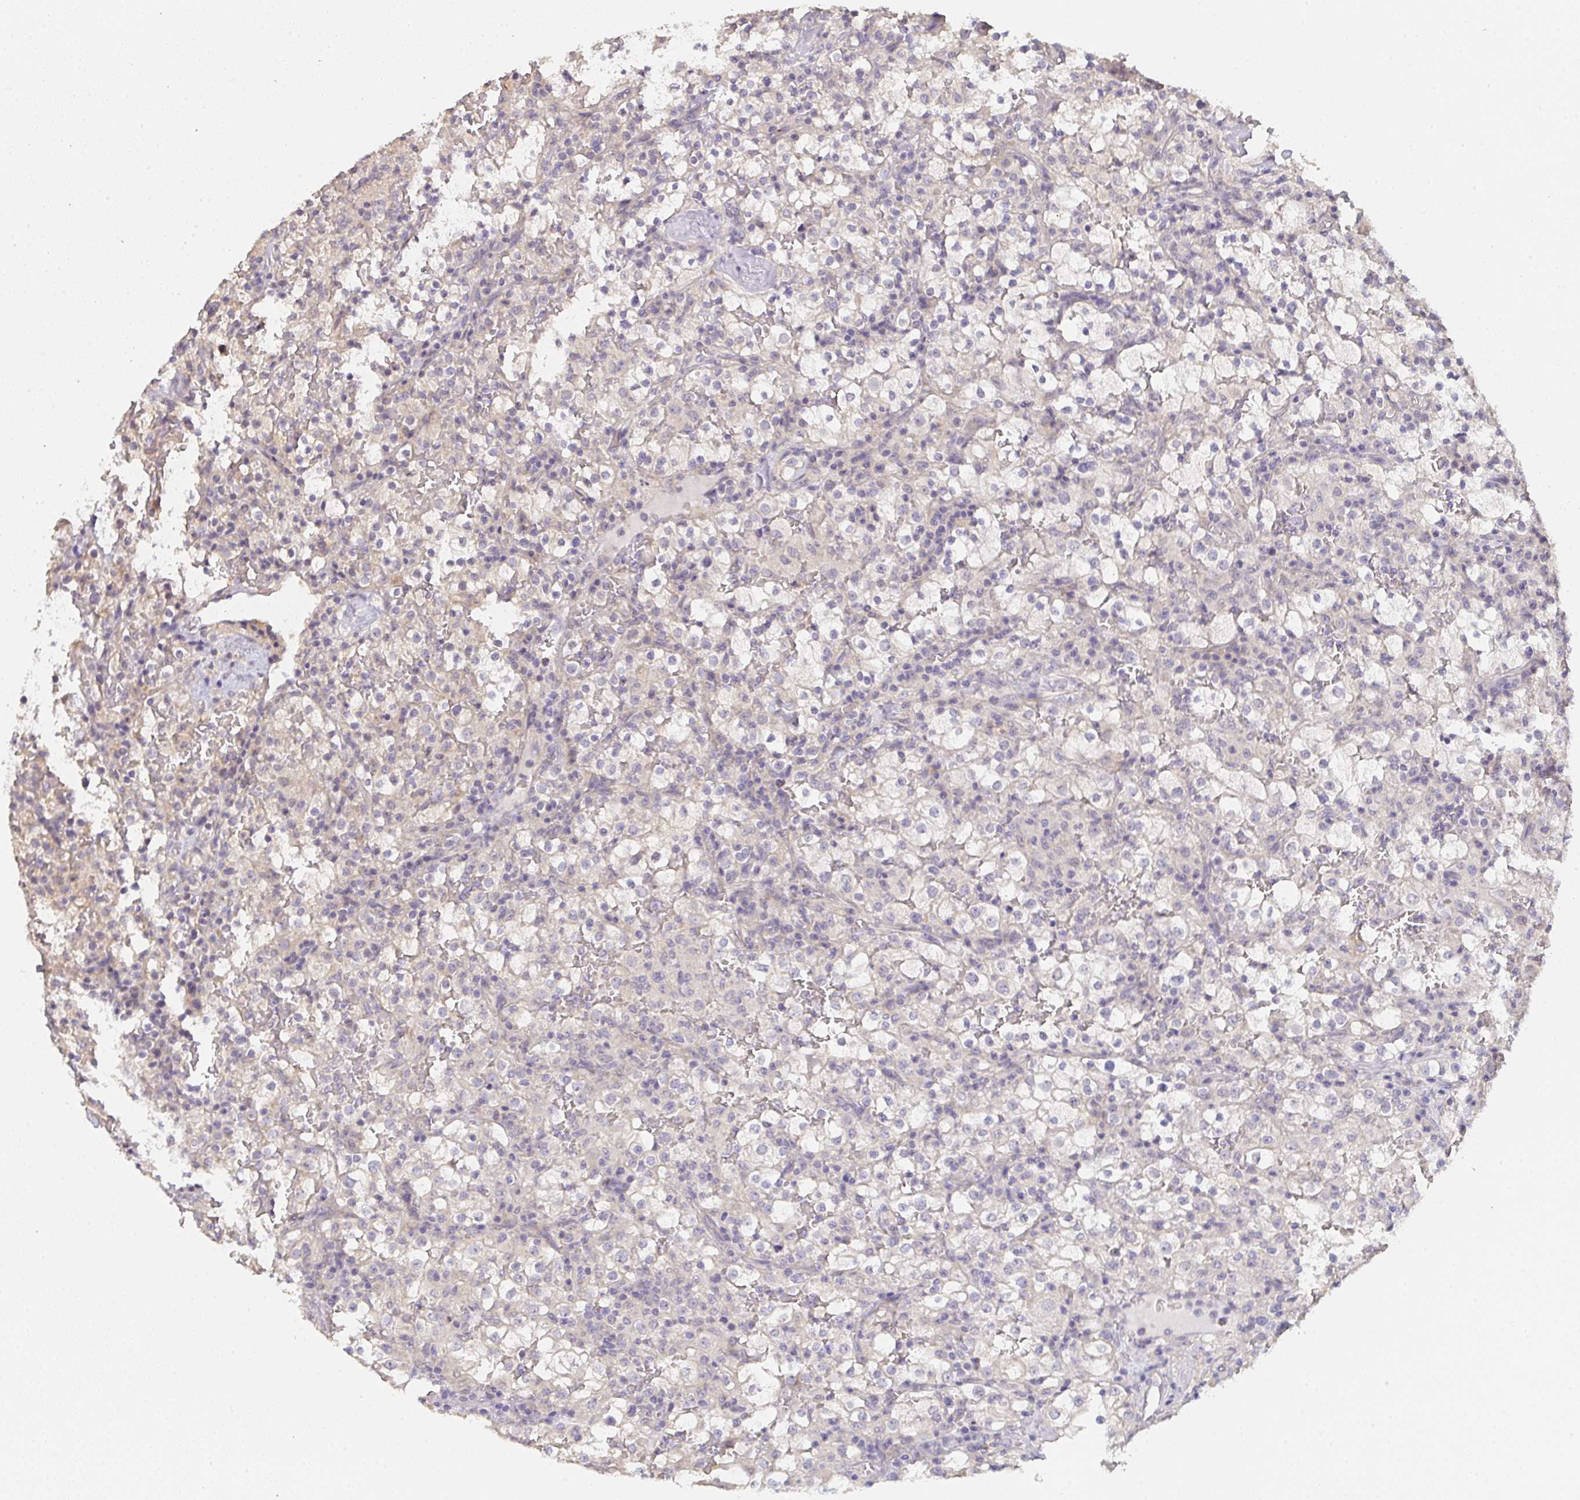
{"staining": {"intensity": "weak", "quantity": "25%-75%", "location": "cytoplasmic/membranous"}, "tissue": "renal cancer", "cell_type": "Tumor cells", "image_type": "cancer", "snomed": [{"axis": "morphology", "description": "Adenocarcinoma, NOS"}, {"axis": "topography", "description": "Kidney"}], "caption": "The immunohistochemical stain shows weak cytoplasmic/membranous expression in tumor cells of renal adenocarcinoma tissue. Nuclei are stained in blue.", "gene": "TMEM219", "patient": {"sex": "female", "age": 74}}